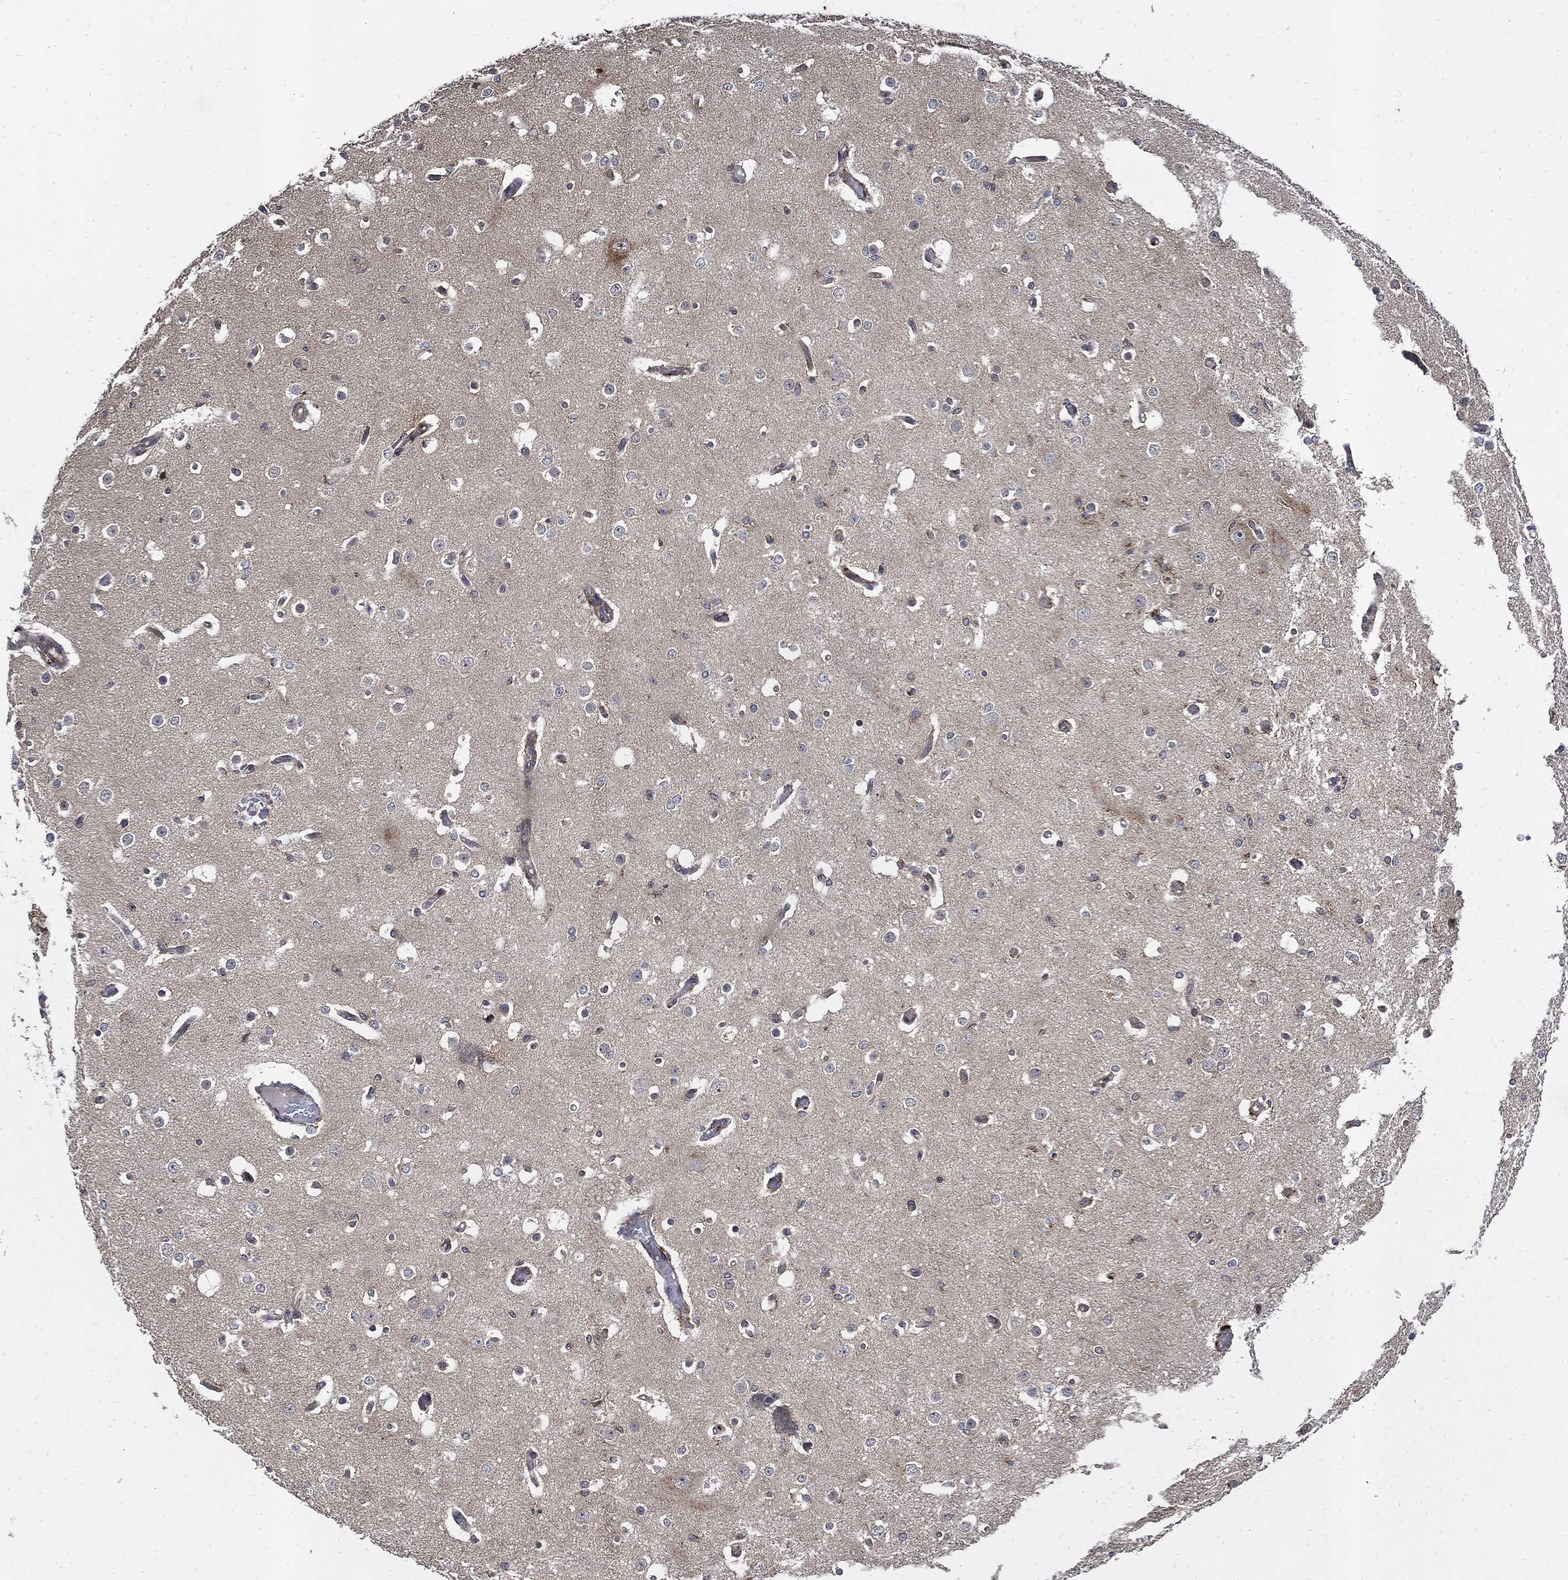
{"staining": {"intensity": "negative", "quantity": "none", "location": "none"}, "tissue": "cerebral cortex", "cell_type": "Endothelial cells", "image_type": "normal", "snomed": [{"axis": "morphology", "description": "Normal tissue, NOS"}, {"axis": "morphology", "description": "Inflammation, NOS"}, {"axis": "topography", "description": "Cerebral cortex"}], "caption": "This is an immunohistochemistry (IHC) image of unremarkable cerebral cortex. There is no positivity in endothelial cells.", "gene": "SLC31A2", "patient": {"sex": "male", "age": 6}}